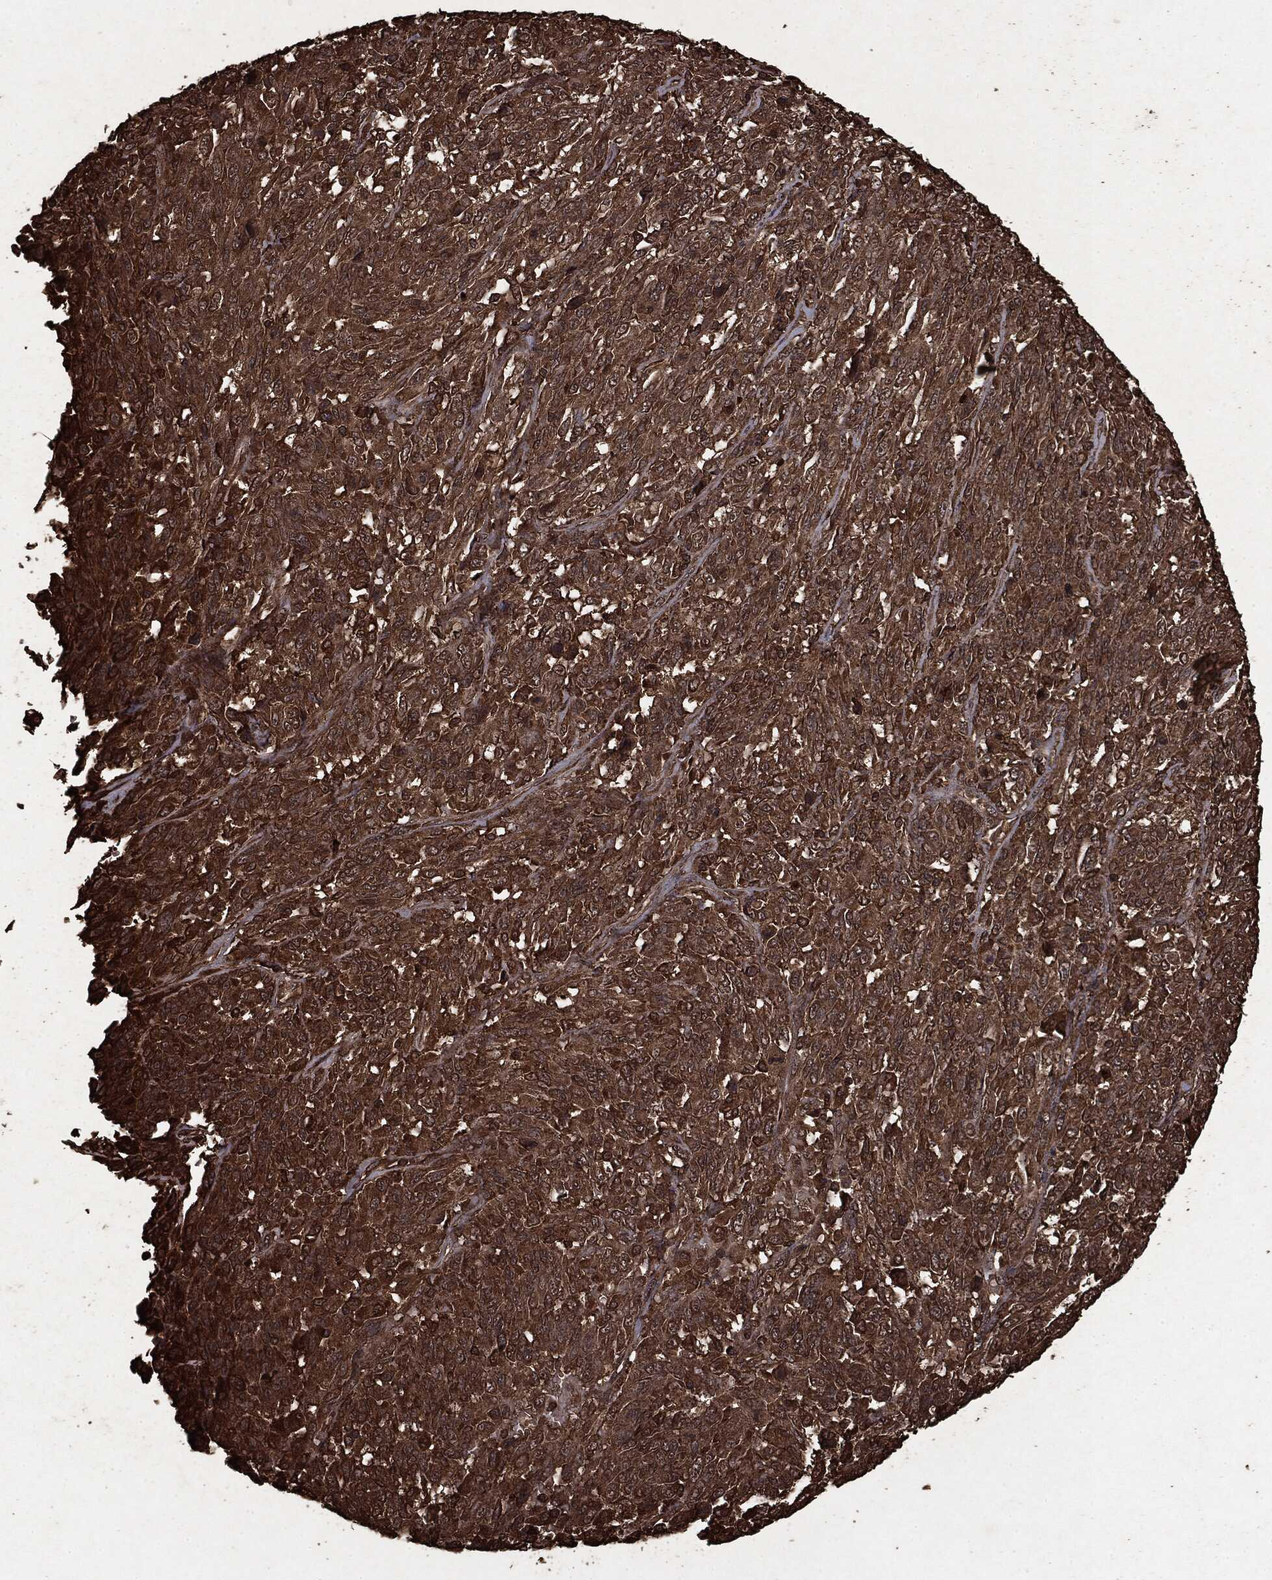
{"staining": {"intensity": "strong", "quantity": ">75%", "location": "cytoplasmic/membranous"}, "tissue": "melanoma", "cell_type": "Tumor cells", "image_type": "cancer", "snomed": [{"axis": "morphology", "description": "Malignant melanoma, NOS"}, {"axis": "topography", "description": "Skin"}], "caption": "Strong cytoplasmic/membranous staining is seen in about >75% of tumor cells in melanoma.", "gene": "ARAF", "patient": {"sex": "female", "age": 91}}